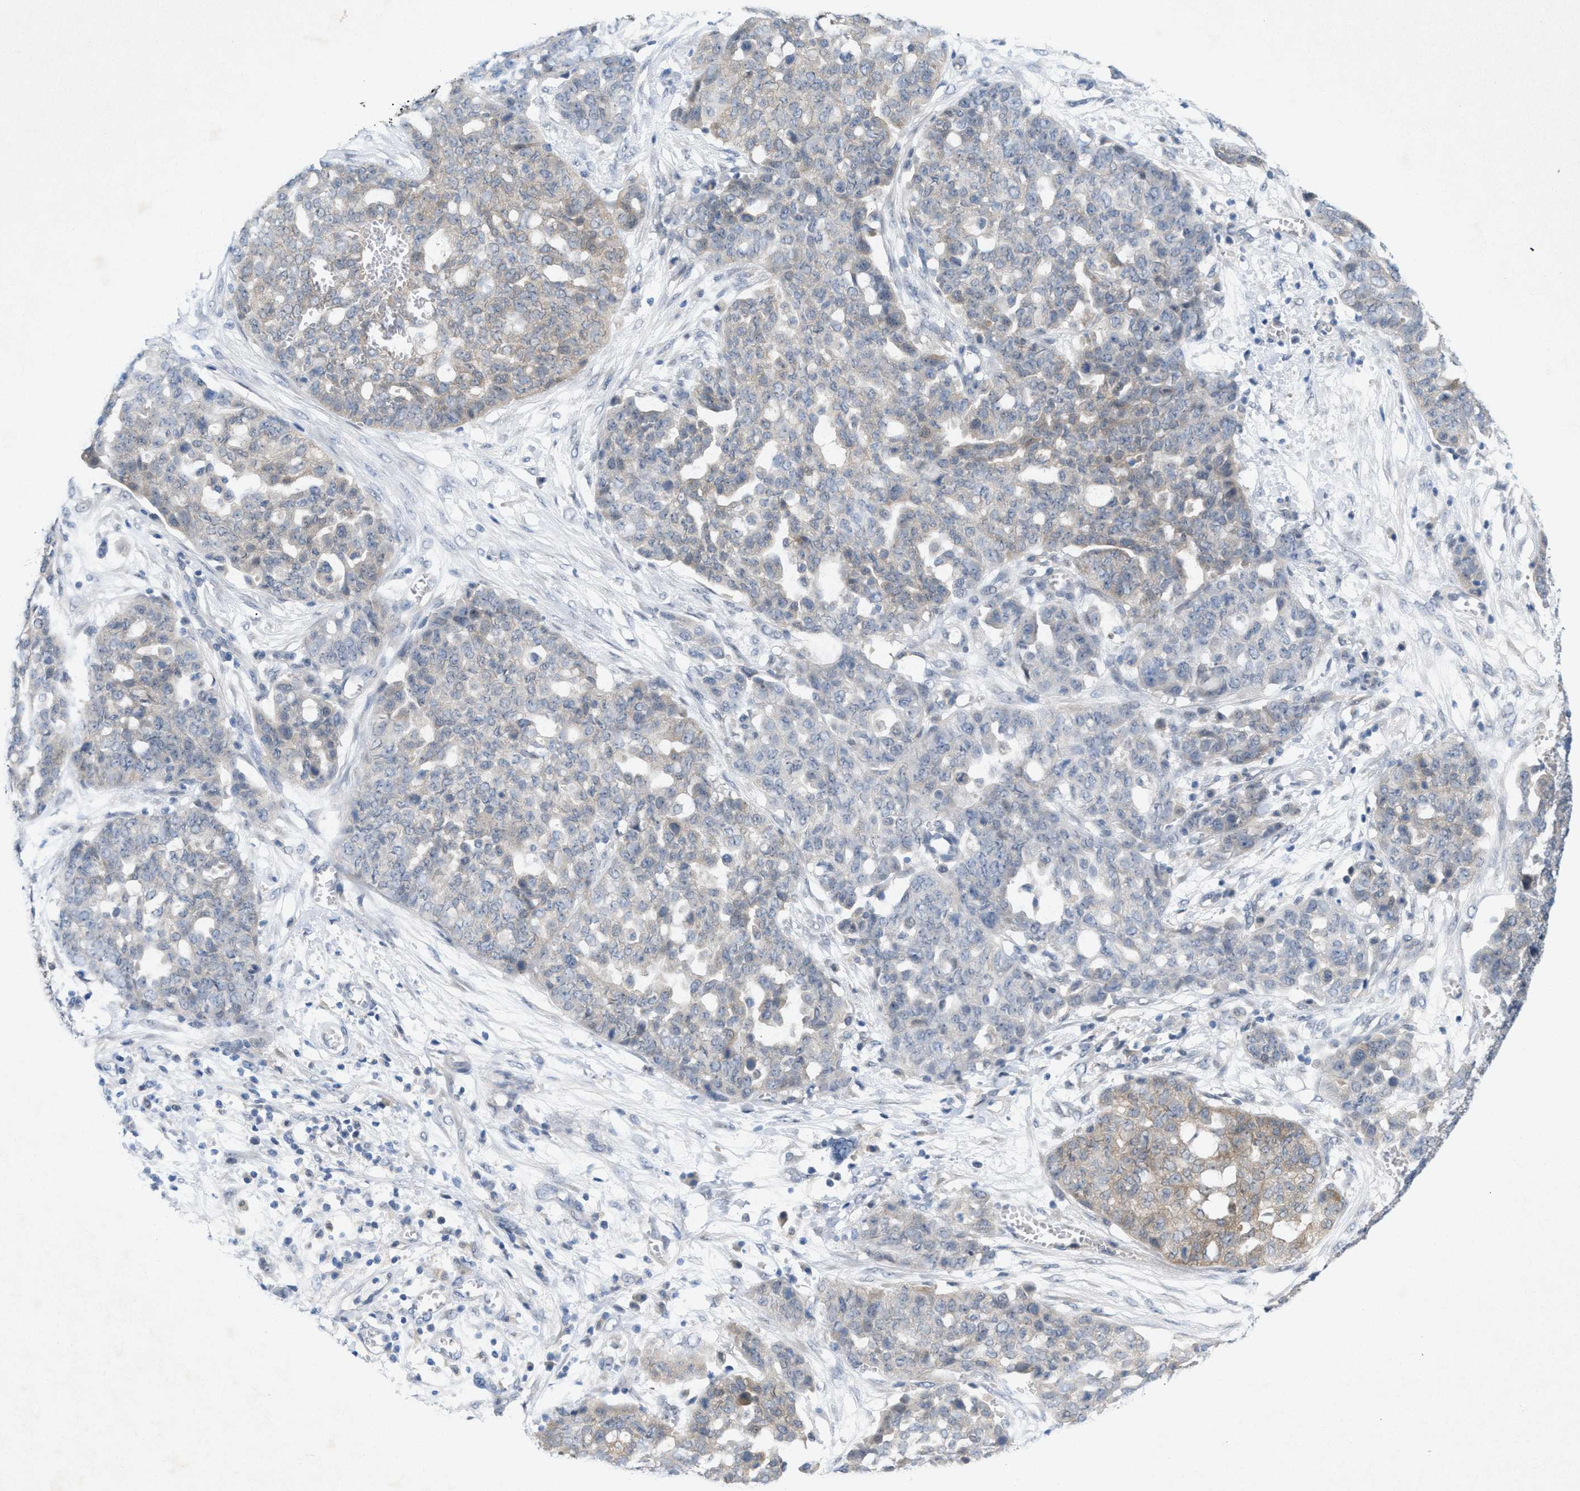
{"staining": {"intensity": "weak", "quantity": "<25%", "location": "cytoplasmic/membranous"}, "tissue": "ovarian cancer", "cell_type": "Tumor cells", "image_type": "cancer", "snomed": [{"axis": "morphology", "description": "Cystadenocarcinoma, serous, NOS"}, {"axis": "topography", "description": "Soft tissue"}, {"axis": "topography", "description": "Ovary"}], "caption": "Ovarian cancer was stained to show a protein in brown. There is no significant positivity in tumor cells.", "gene": "WIPI2", "patient": {"sex": "female", "age": 57}}